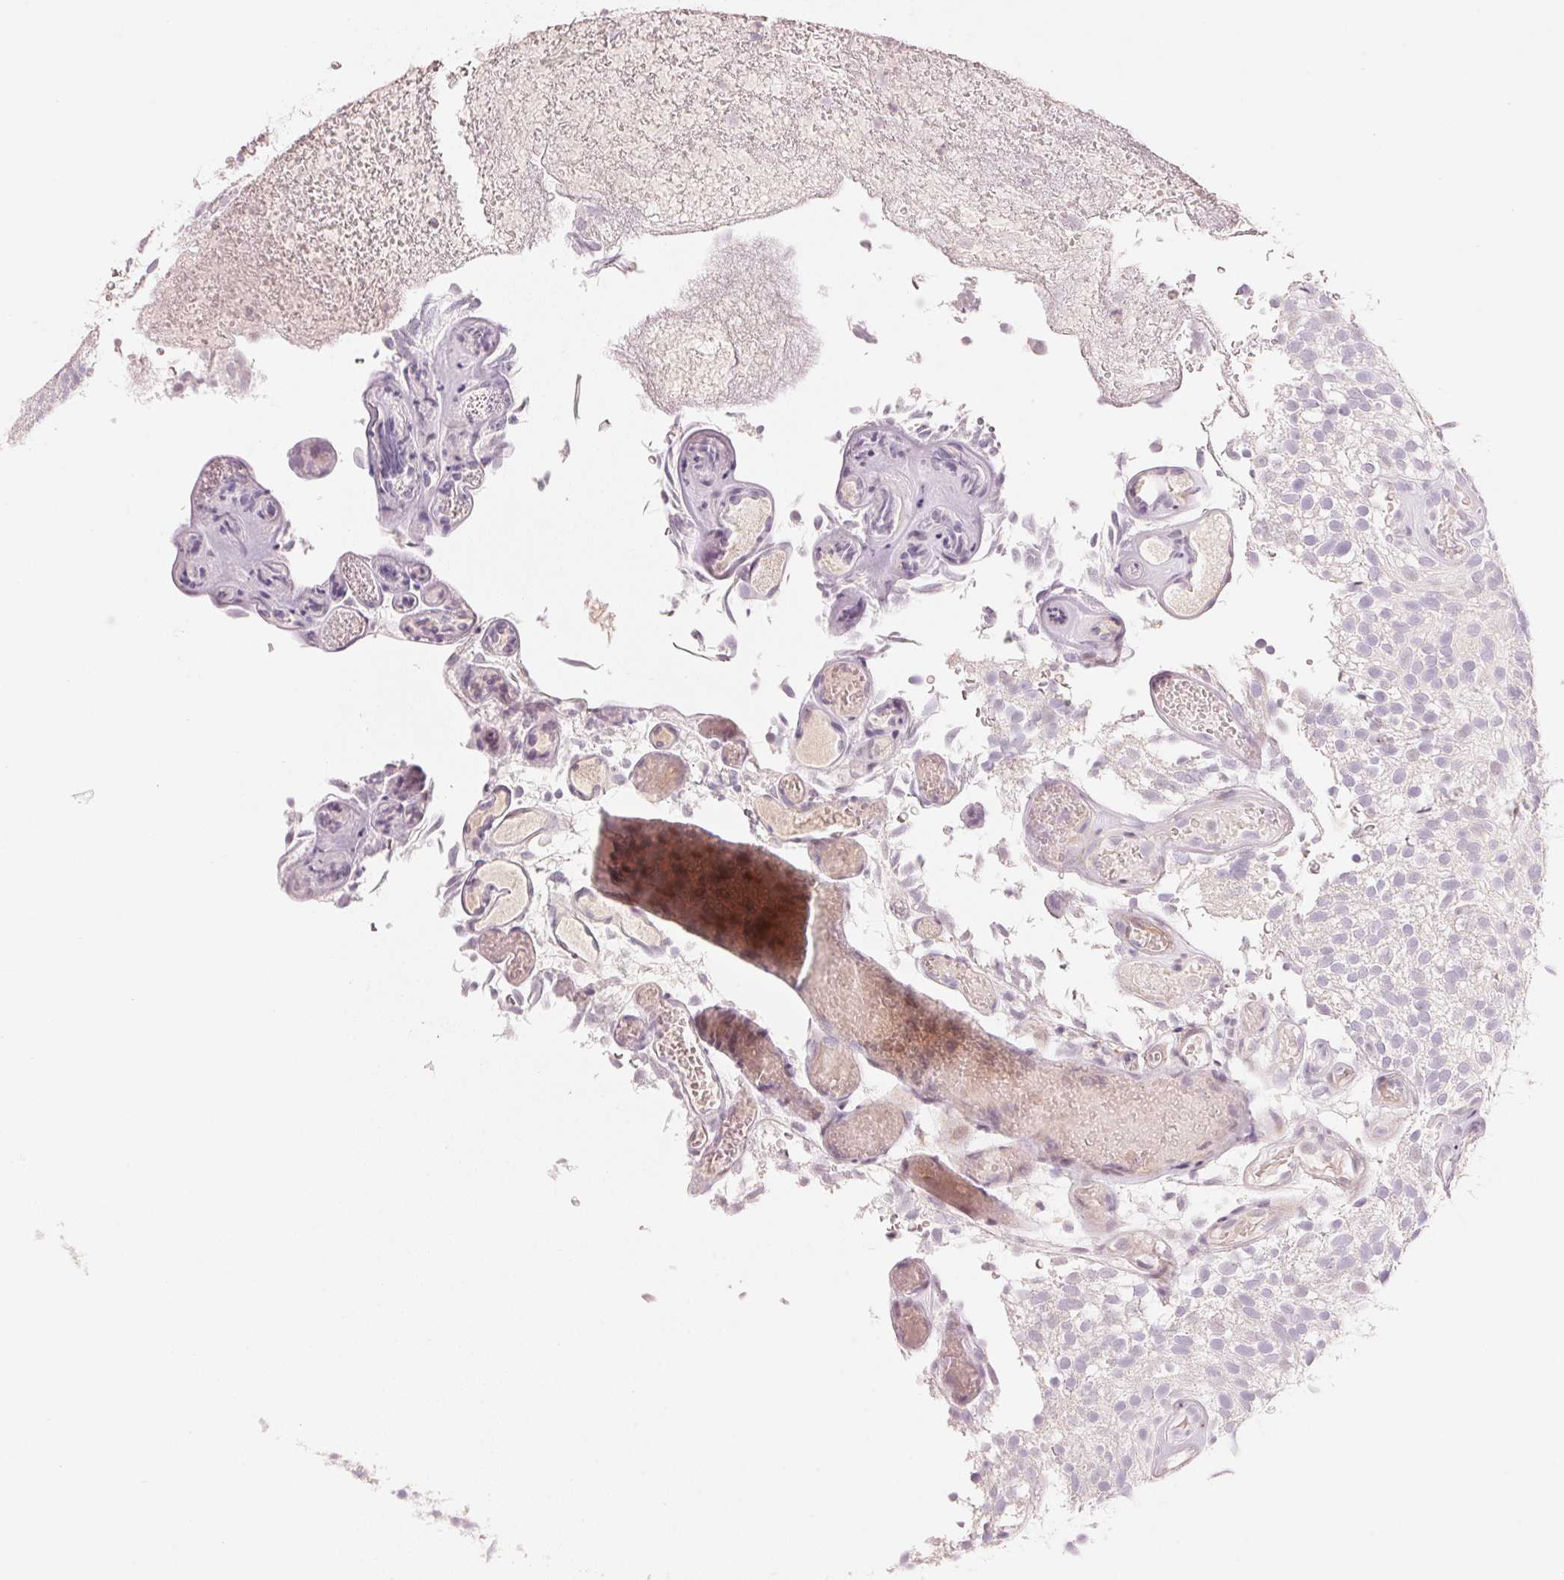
{"staining": {"intensity": "negative", "quantity": "none", "location": "none"}, "tissue": "urothelial cancer", "cell_type": "Tumor cells", "image_type": "cancer", "snomed": [{"axis": "morphology", "description": "Urothelial carcinoma, Low grade"}, {"axis": "topography", "description": "Urinary bladder"}], "caption": "Immunohistochemical staining of low-grade urothelial carcinoma reveals no significant expression in tumor cells.", "gene": "SLC17A4", "patient": {"sex": "male", "age": 78}}